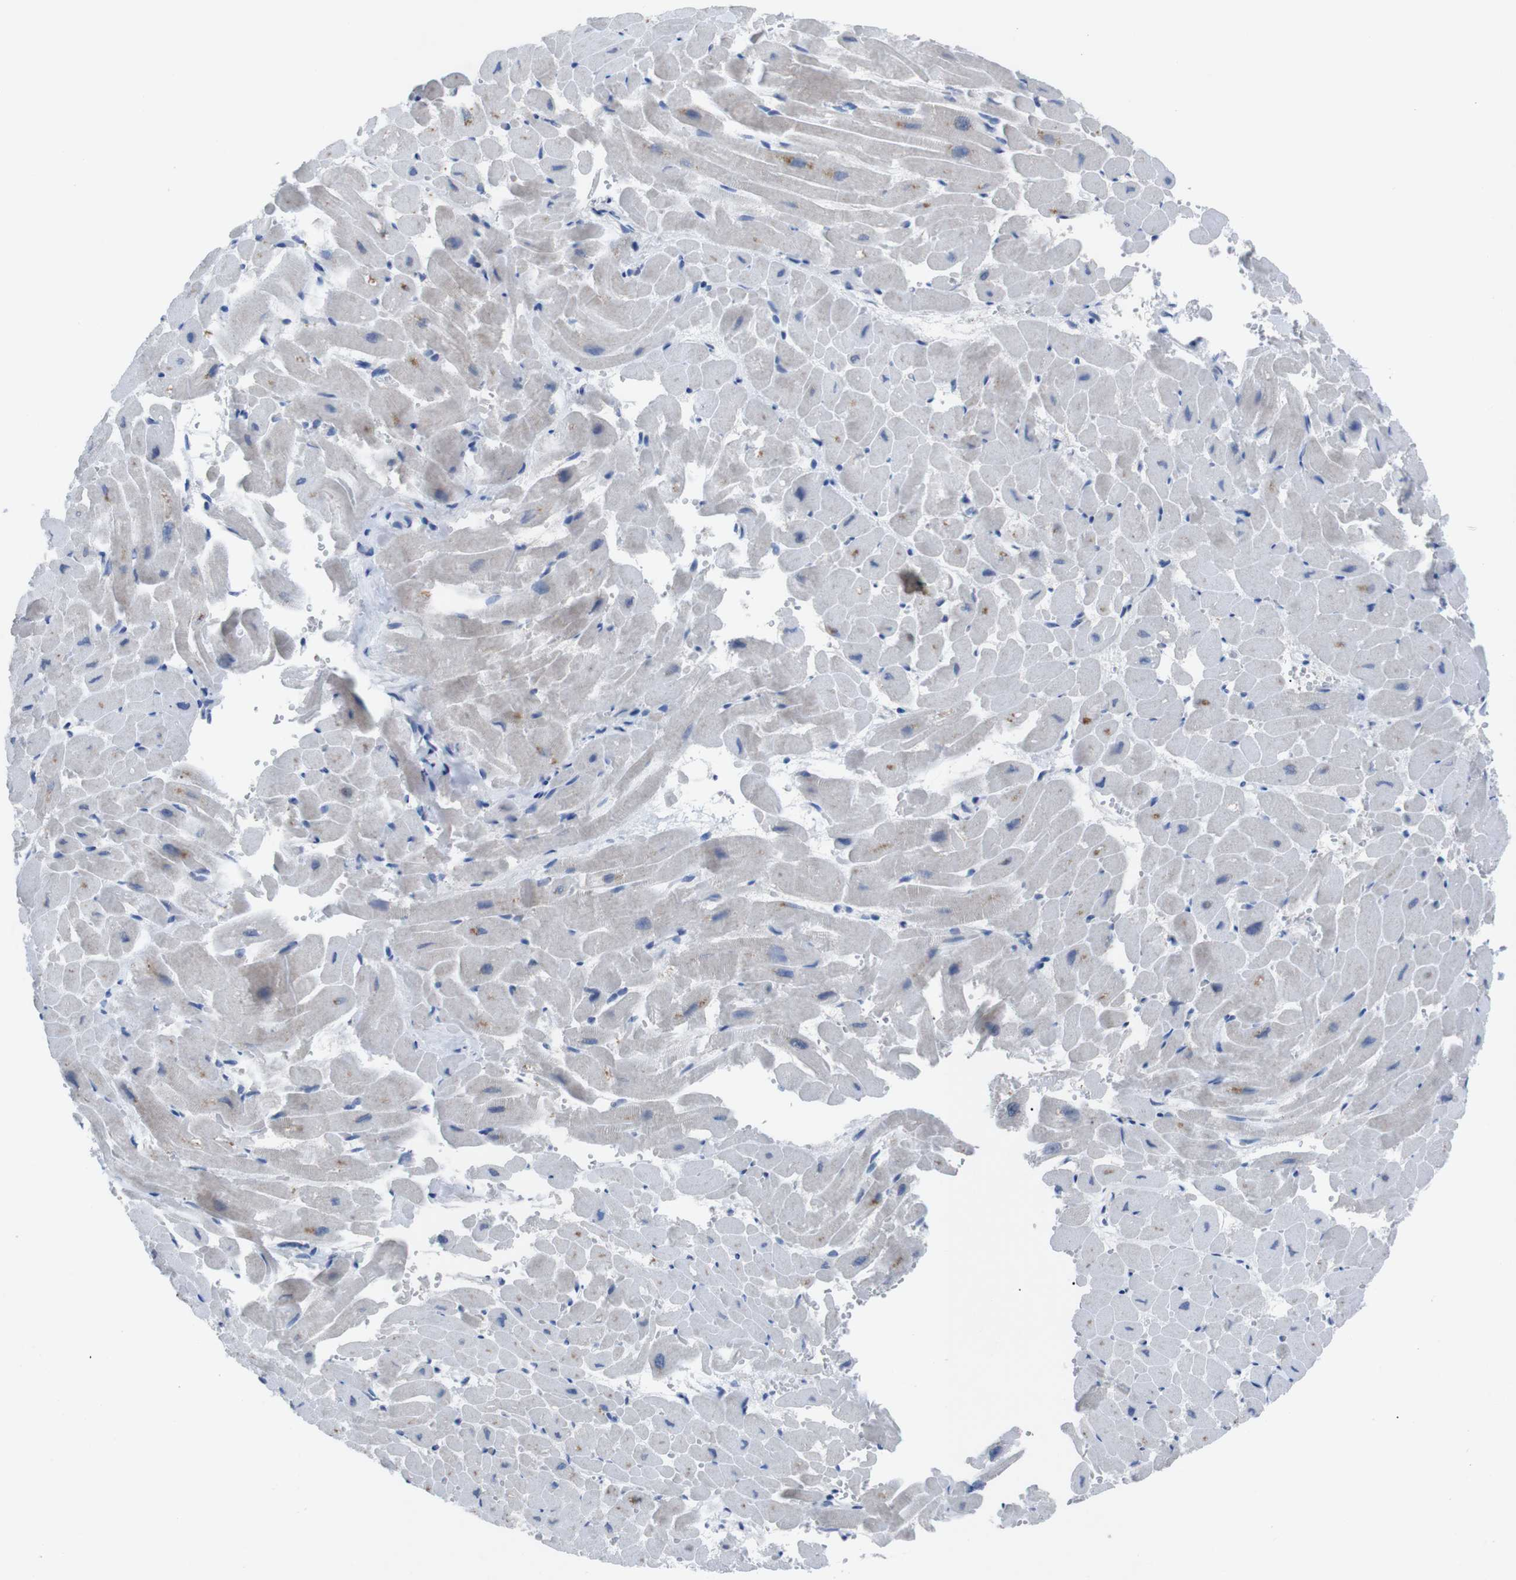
{"staining": {"intensity": "moderate", "quantity": "25%-75%", "location": "cytoplasmic/membranous"}, "tissue": "heart muscle", "cell_type": "Cardiomyocytes", "image_type": "normal", "snomed": [{"axis": "morphology", "description": "Normal tissue, NOS"}, {"axis": "topography", "description": "Heart"}], "caption": "Immunohistochemistry (DAB (3,3'-diaminobenzidine)) staining of unremarkable human heart muscle shows moderate cytoplasmic/membranous protein positivity in approximately 25%-75% of cardiomyocytes.", "gene": "IRF4", "patient": {"sex": "male", "age": 45}}